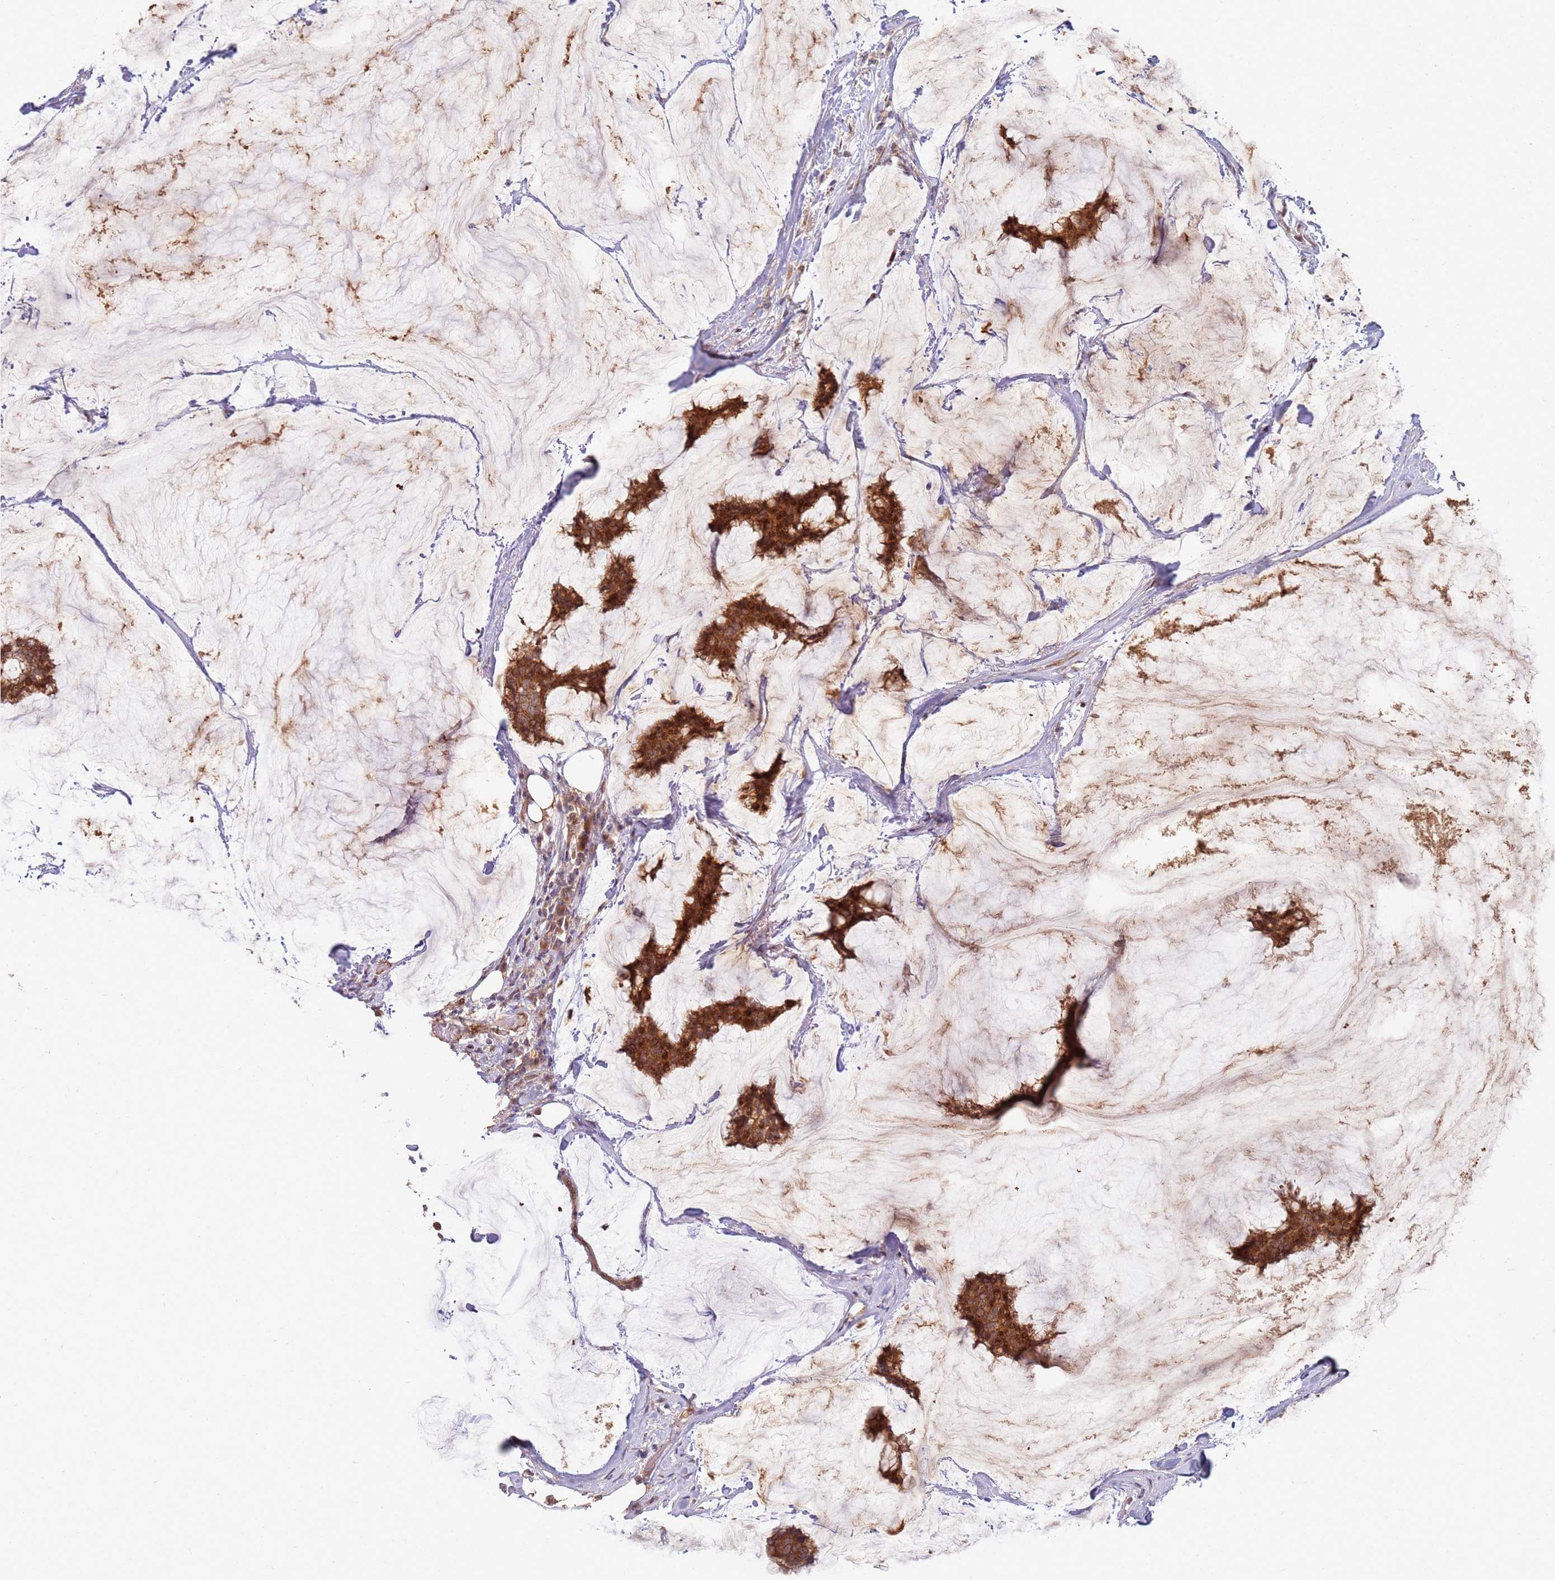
{"staining": {"intensity": "moderate", "quantity": ">75%", "location": "cytoplasmic/membranous"}, "tissue": "breast cancer", "cell_type": "Tumor cells", "image_type": "cancer", "snomed": [{"axis": "morphology", "description": "Duct carcinoma"}, {"axis": "topography", "description": "Breast"}], "caption": "A medium amount of moderate cytoplasmic/membranous expression is identified in approximately >75% of tumor cells in breast cancer tissue. (DAB IHC, brown staining for protein, blue staining for nuclei).", "gene": "MPEG1", "patient": {"sex": "female", "age": 93}}